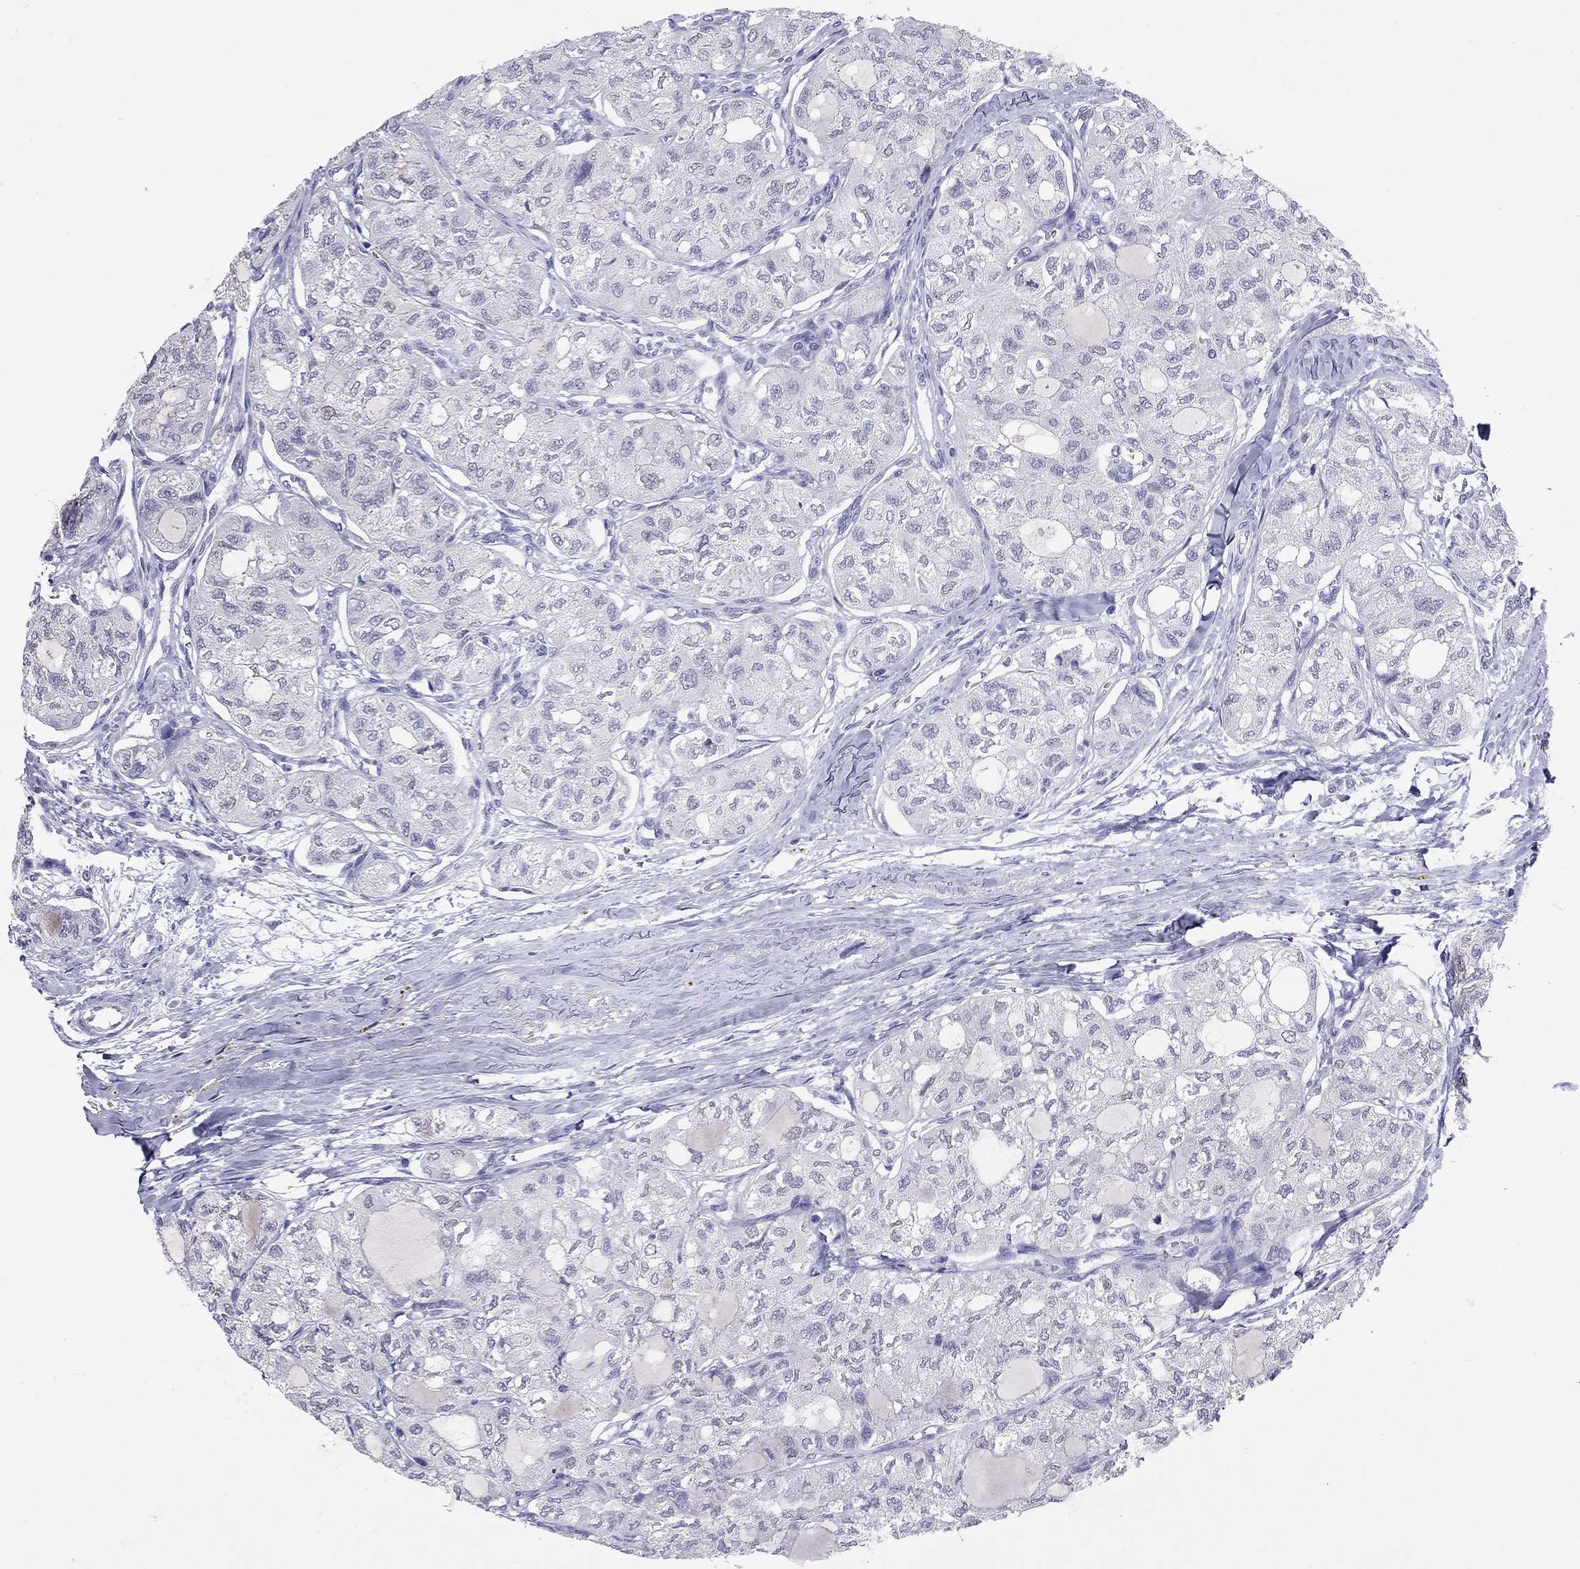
{"staining": {"intensity": "negative", "quantity": "none", "location": "none"}, "tissue": "thyroid cancer", "cell_type": "Tumor cells", "image_type": "cancer", "snomed": [{"axis": "morphology", "description": "Follicular adenoma carcinoma, NOS"}, {"axis": "topography", "description": "Thyroid gland"}], "caption": "Tumor cells show no significant positivity in thyroid cancer (follicular adenoma carcinoma).", "gene": "ARMC12", "patient": {"sex": "male", "age": 75}}